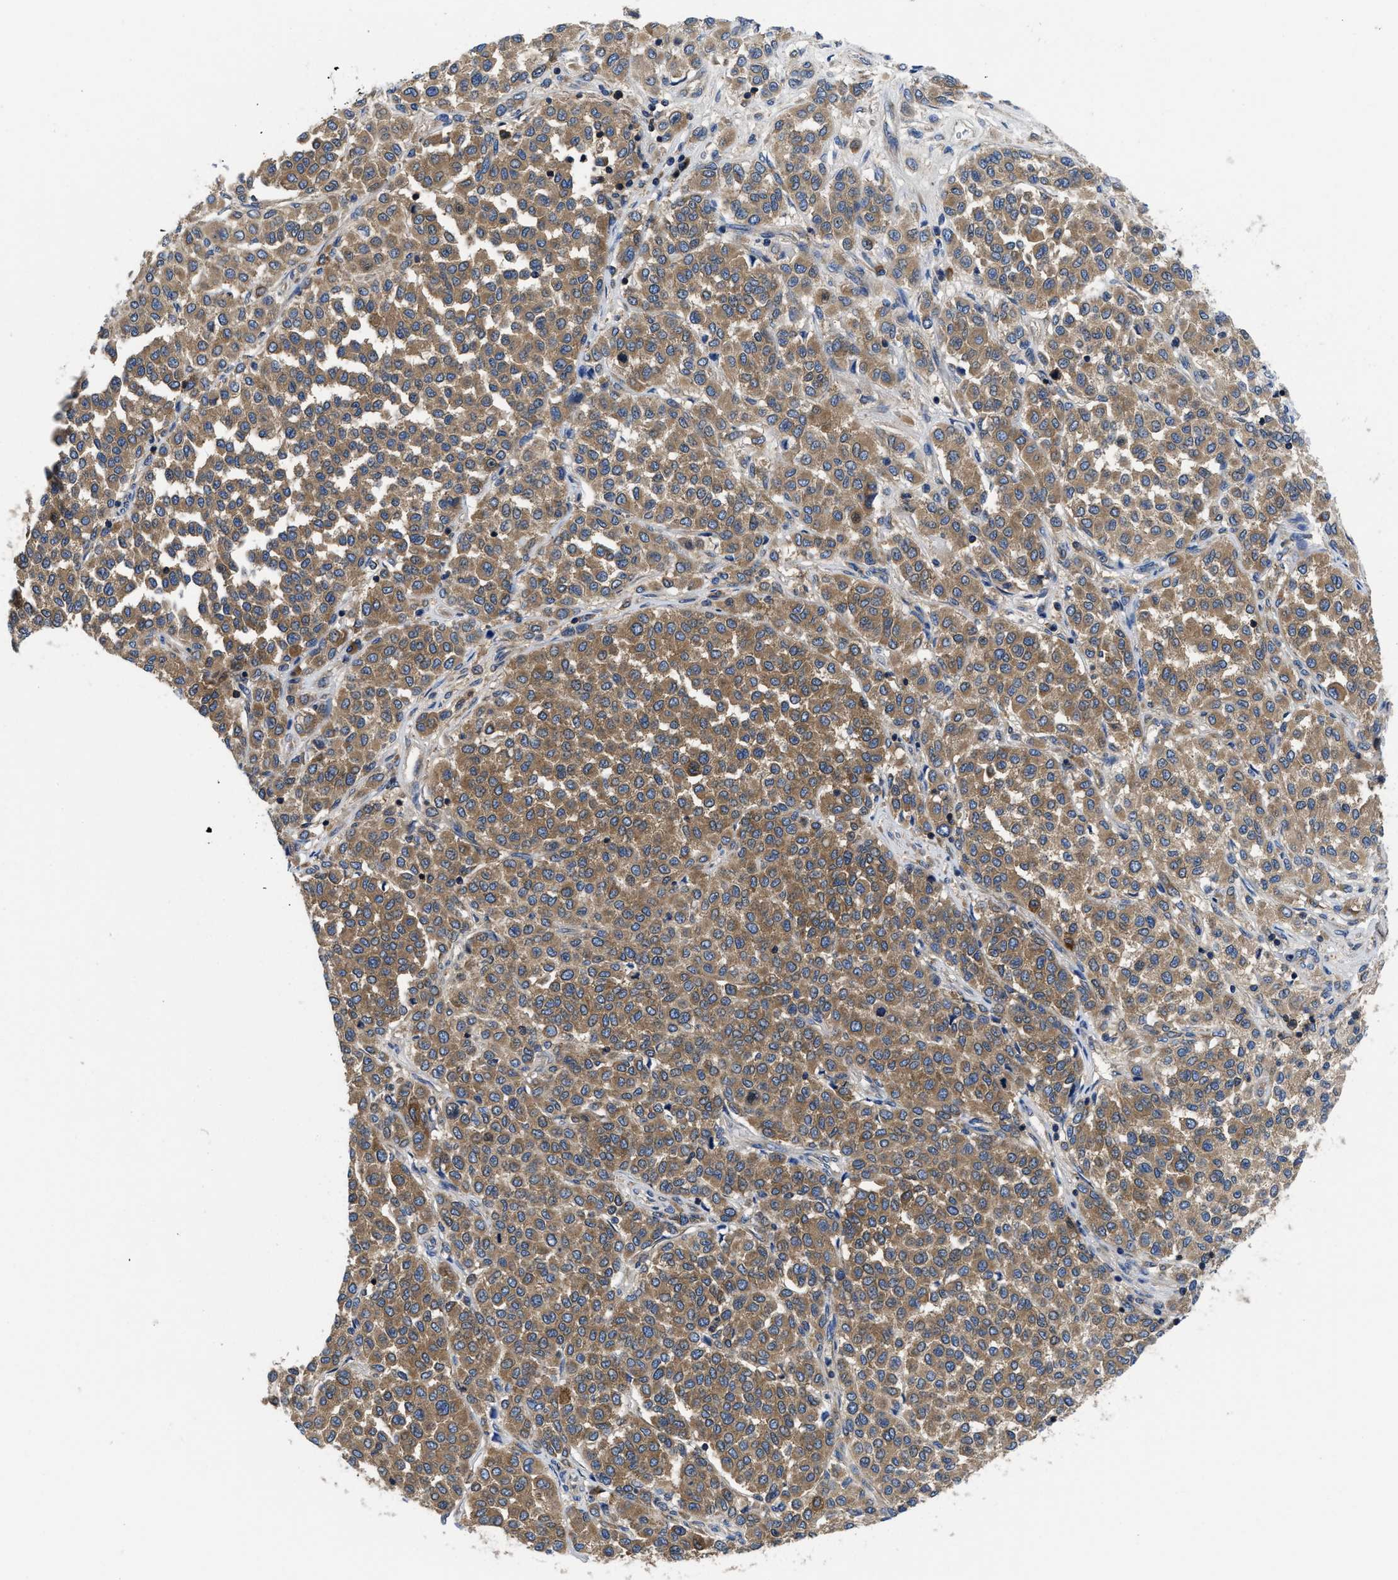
{"staining": {"intensity": "moderate", "quantity": ">75%", "location": "cytoplasmic/membranous"}, "tissue": "melanoma", "cell_type": "Tumor cells", "image_type": "cancer", "snomed": [{"axis": "morphology", "description": "Malignant melanoma, Metastatic site"}, {"axis": "topography", "description": "Pancreas"}], "caption": "Malignant melanoma (metastatic site) stained for a protein displays moderate cytoplasmic/membranous positivity in tumor cells.", "gene": "YARS1", "patient": {"sex": "female", "age": 30}}